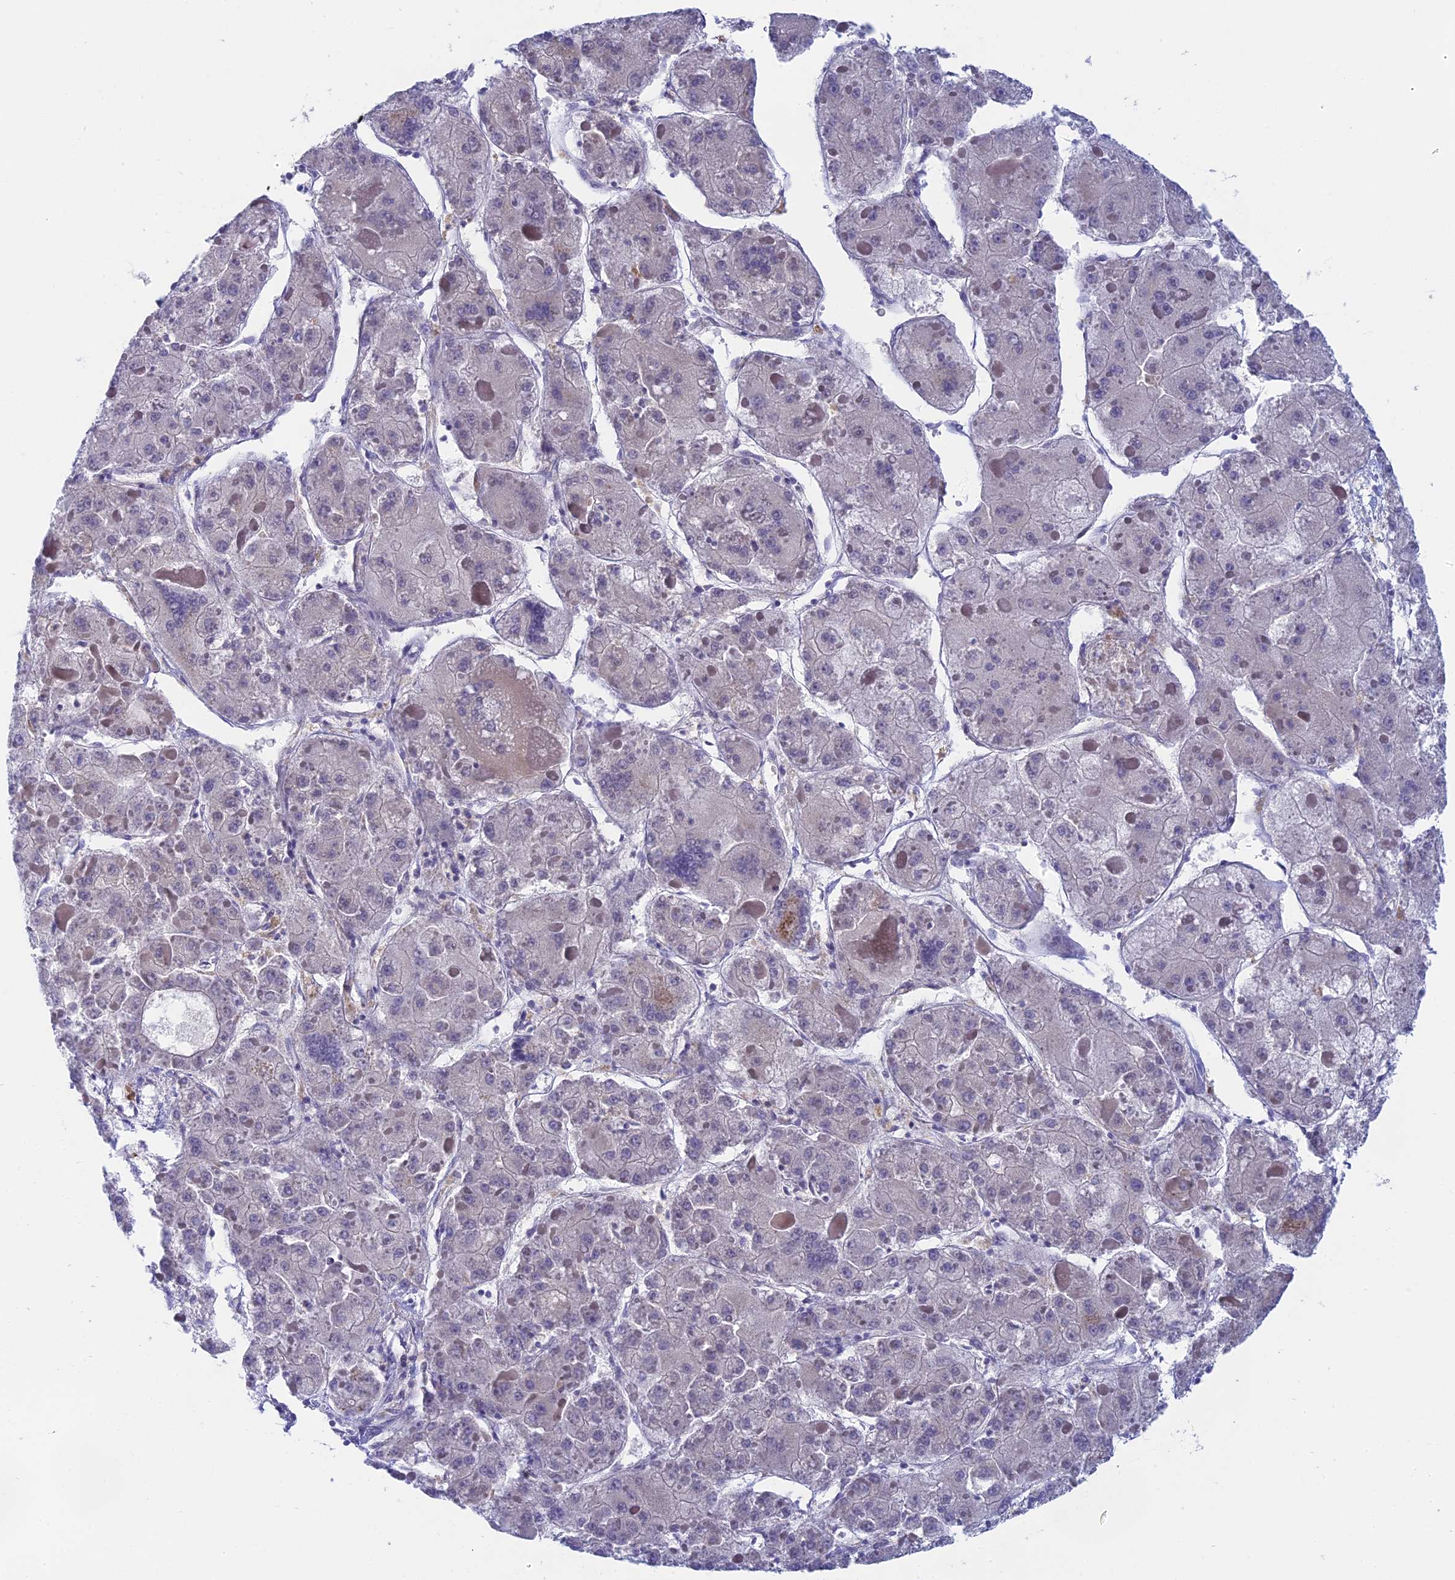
{"staining": {"intensity": "negative", "quantity": "none", "location": "none"}, "tissue": "liver cancer", "cell_type": "Tumor cells", "image_type": "cancer", "snomed": [{"axis": "morphology", "description": "Carcinoma, Hepatocellular, NOS"}, {"axis": "topography", "description": "Liver"}], "caption": "Micrograph shows no protein positivity in tumor cells of liver cancer (hepatocellular carcinoma) tissue.", "gene": "GLB1L", "patient": {"sex": "female", "age": 73}}